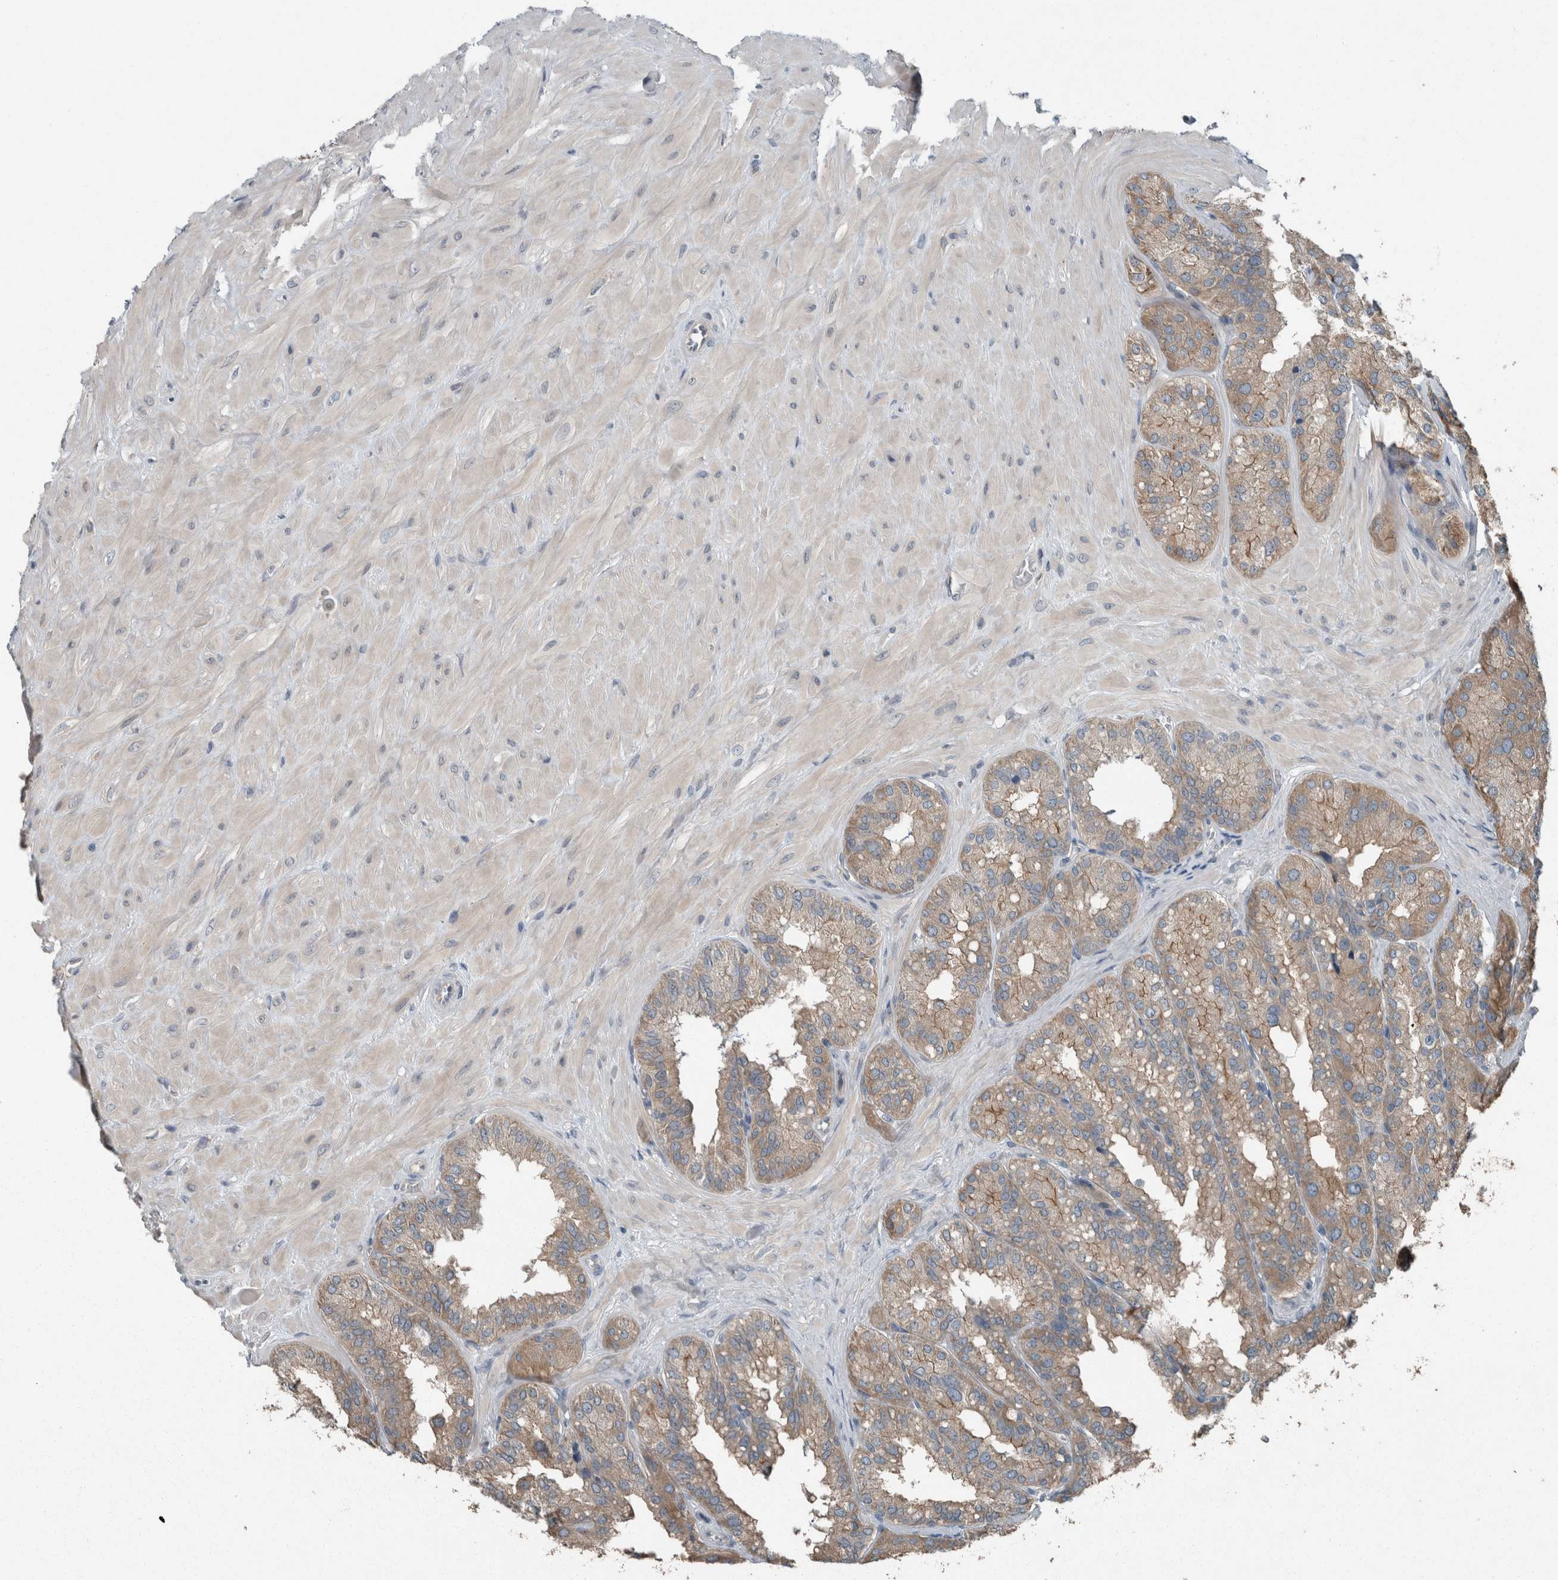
{"staining": {"intensity": "weak", "quantity": ">75%", "location": "cytoplasmic/membranous"}, "tissue": "seminal vesicle", "cell_type": "Glandular cells", "image_type": "normal", "snomed": [{"axis": "morphology", "description": "Normal tissue, NOS"}, {"axis": "topography", "description": "Prostate"}, {"axis": "topography", "description": "Seminal veicle"}], "caption": "High-magnification brightfield microscopy of unremarkable seminal vesicle stained with DAB (3,3'-diaminobenzidine) (brown) and counterstained with hematoxylin (blue). glandular cells exhibit weak cytoplasmic/membranous expression is appreciated in approximately>75% of cells. (DAB (3,3'-diaminobenzidine) = brown stain, brightfield microscopy at high magnification).", "gene": "KNTC1", "patient": {"sex": "male", "age": 51}}